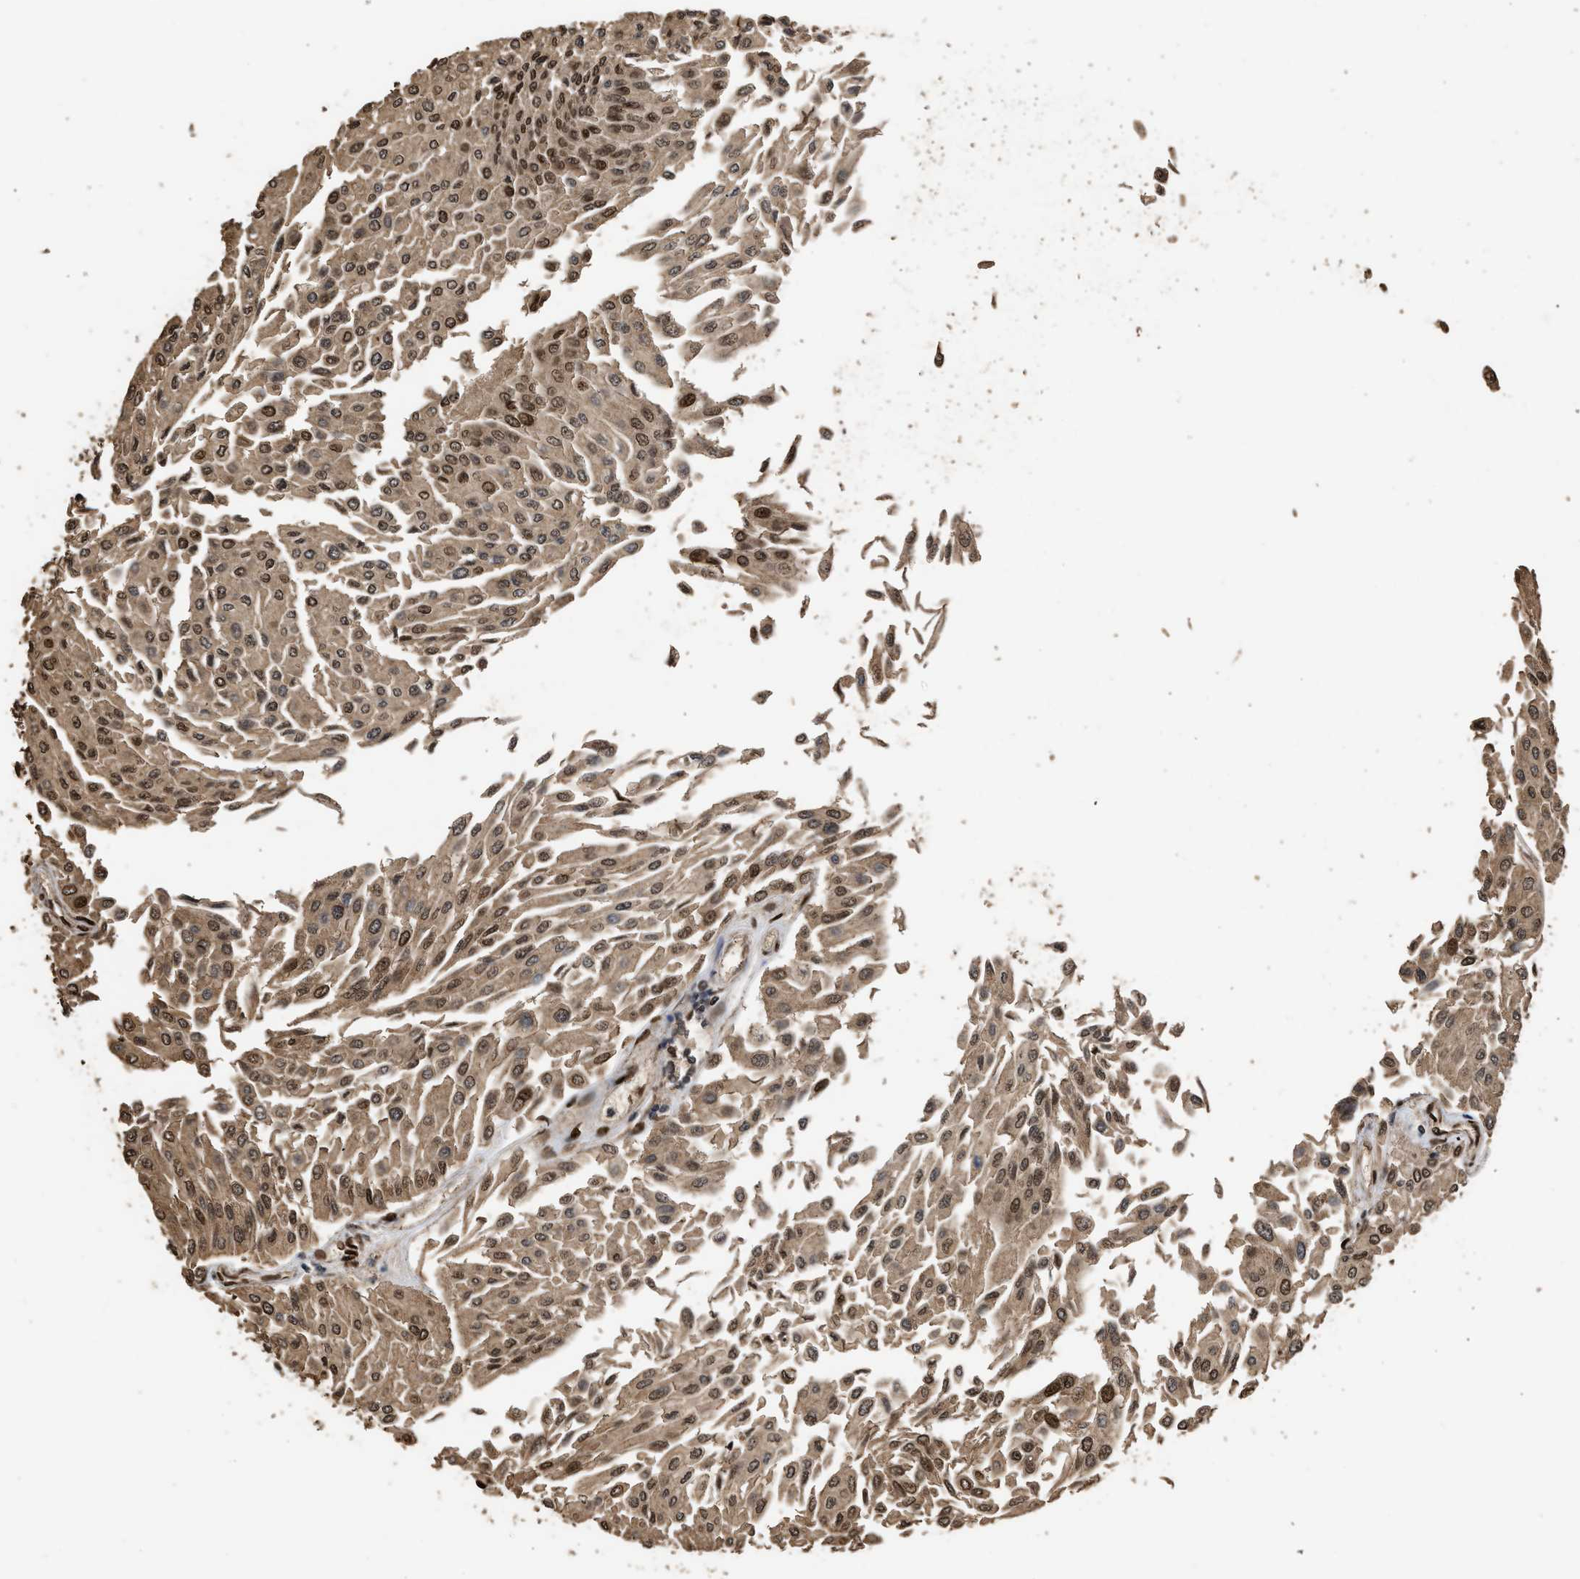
{"staining": {"intensity": "moderate", "quantity": ">75%", "location": "cytoplasmic/membranous,nuclear"}, "tissue": "urothelial cancer", "cell_type": "Tumor cells", "image_type": "cancer", "snomed": [{"axis": "morphology", "description": "Urothelial carcinoma, Low grade"}, {"axis": "topography", "description": "Urinary bladder"}], "caption": "Low-grade urothelial carcinoma tissue reveals moderate cytoplasmic/membranous and nuclear expression in approximately >75% of tumor cells", "gene": "PPP4R3B", "patient": {"sex": "female", "age": 60}}